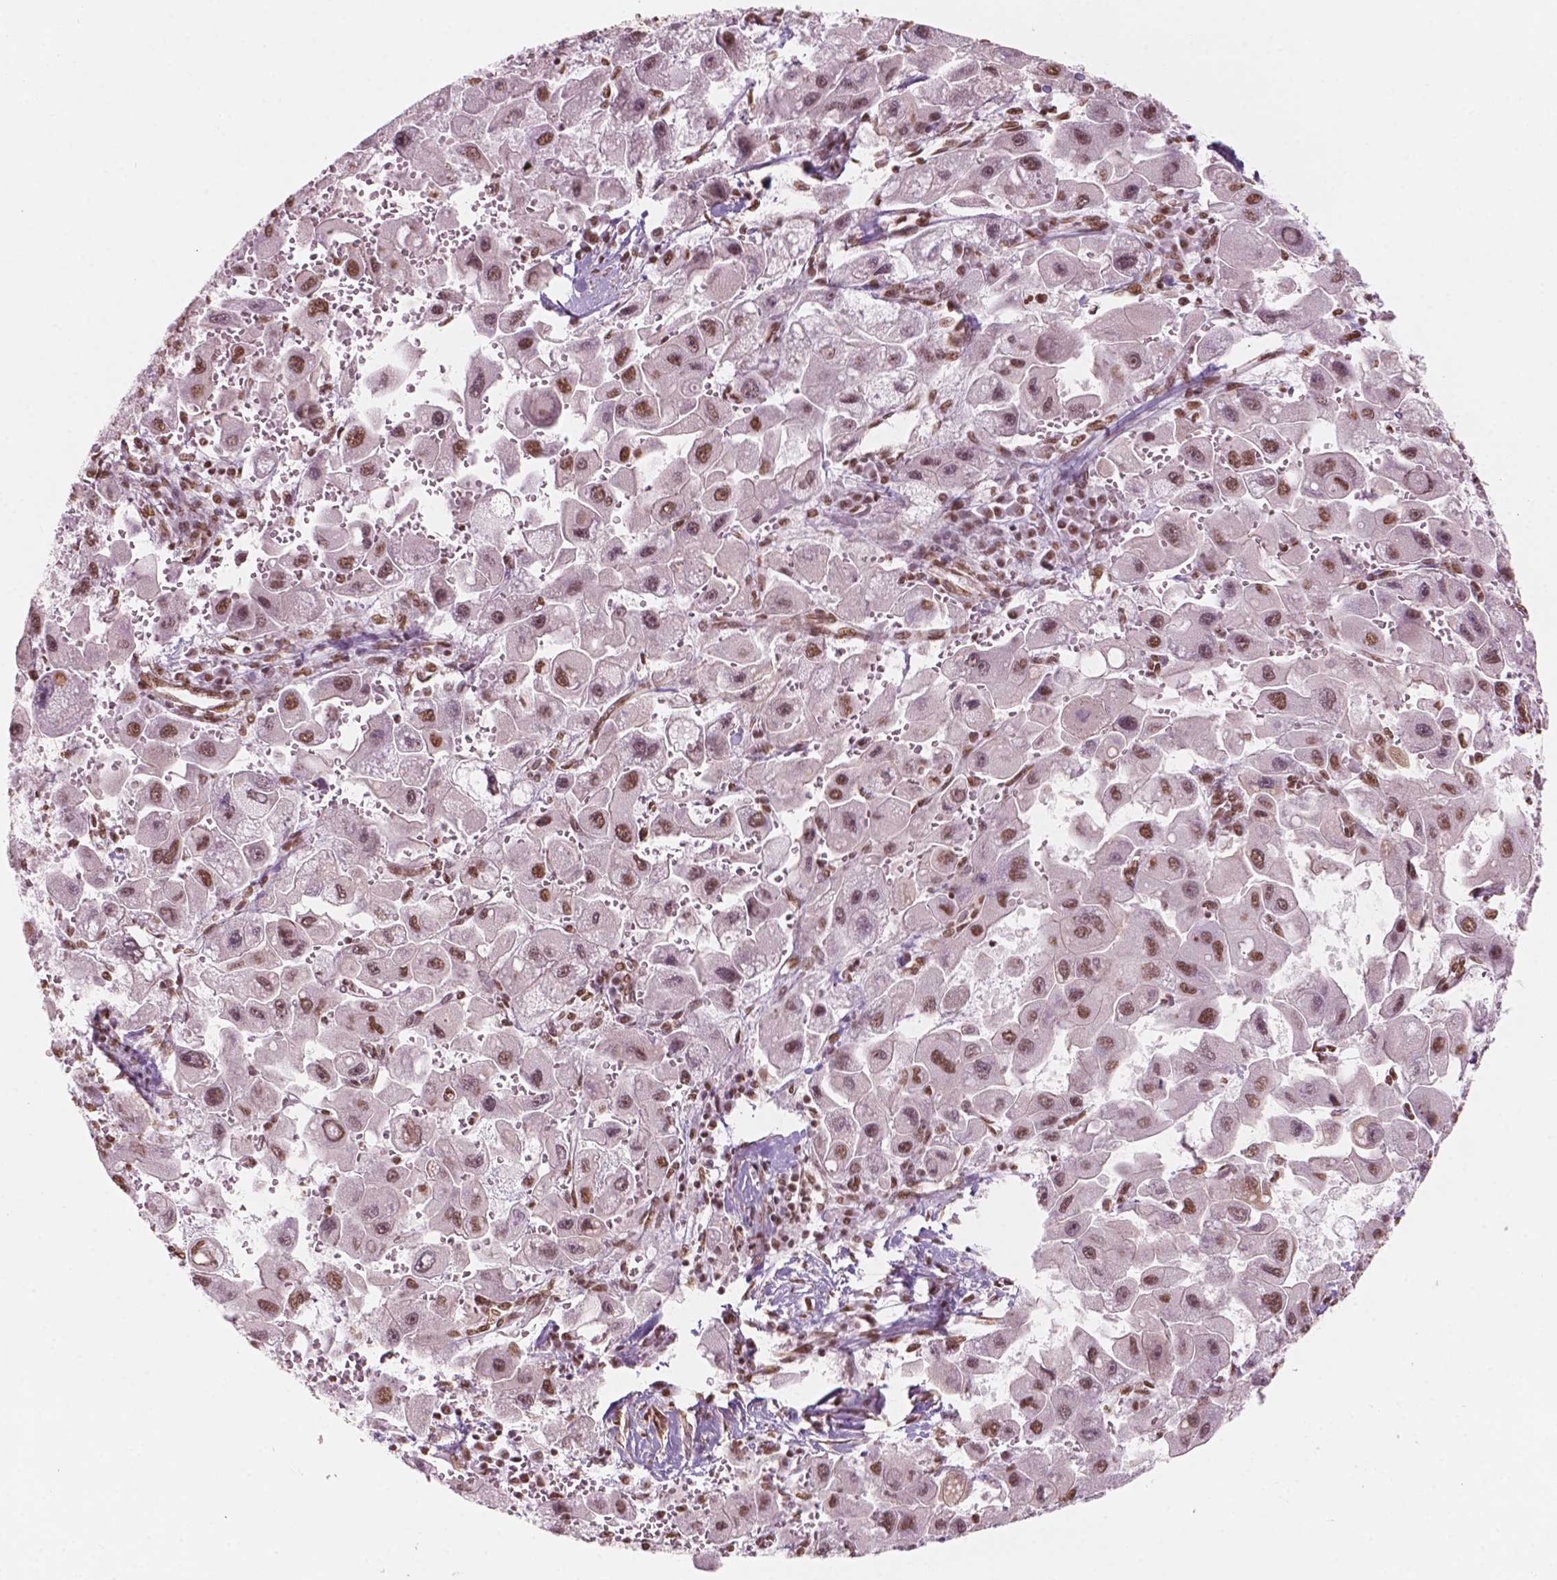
{"staining": {"intensity": "moderate", "quantity": ">75%", "location": "nuclear"}, "tissue": "liver cancer", "cell_type": "Tumor cells", "image_type": "cancer", "snomed": [{"axis": "morphology", "description": "Carcinoma, Hepatocellular, NOS"}, {"axis": "topography", "description": "Liver"}], "caption": "Immunohistochemistry (IHC) of liver hepatocellular carcinoma exhibits medium levels of moderate nuclear positivity in approximately >75% of tumor cells. (Stains: DAB (3,3'-diaminobenzidine) in brown, nuclei in blue, Microscopy: brightfield microscopy at high magnification).", "gene": "GTF3C5", "patient": {"sex": "male", "age": 24}}